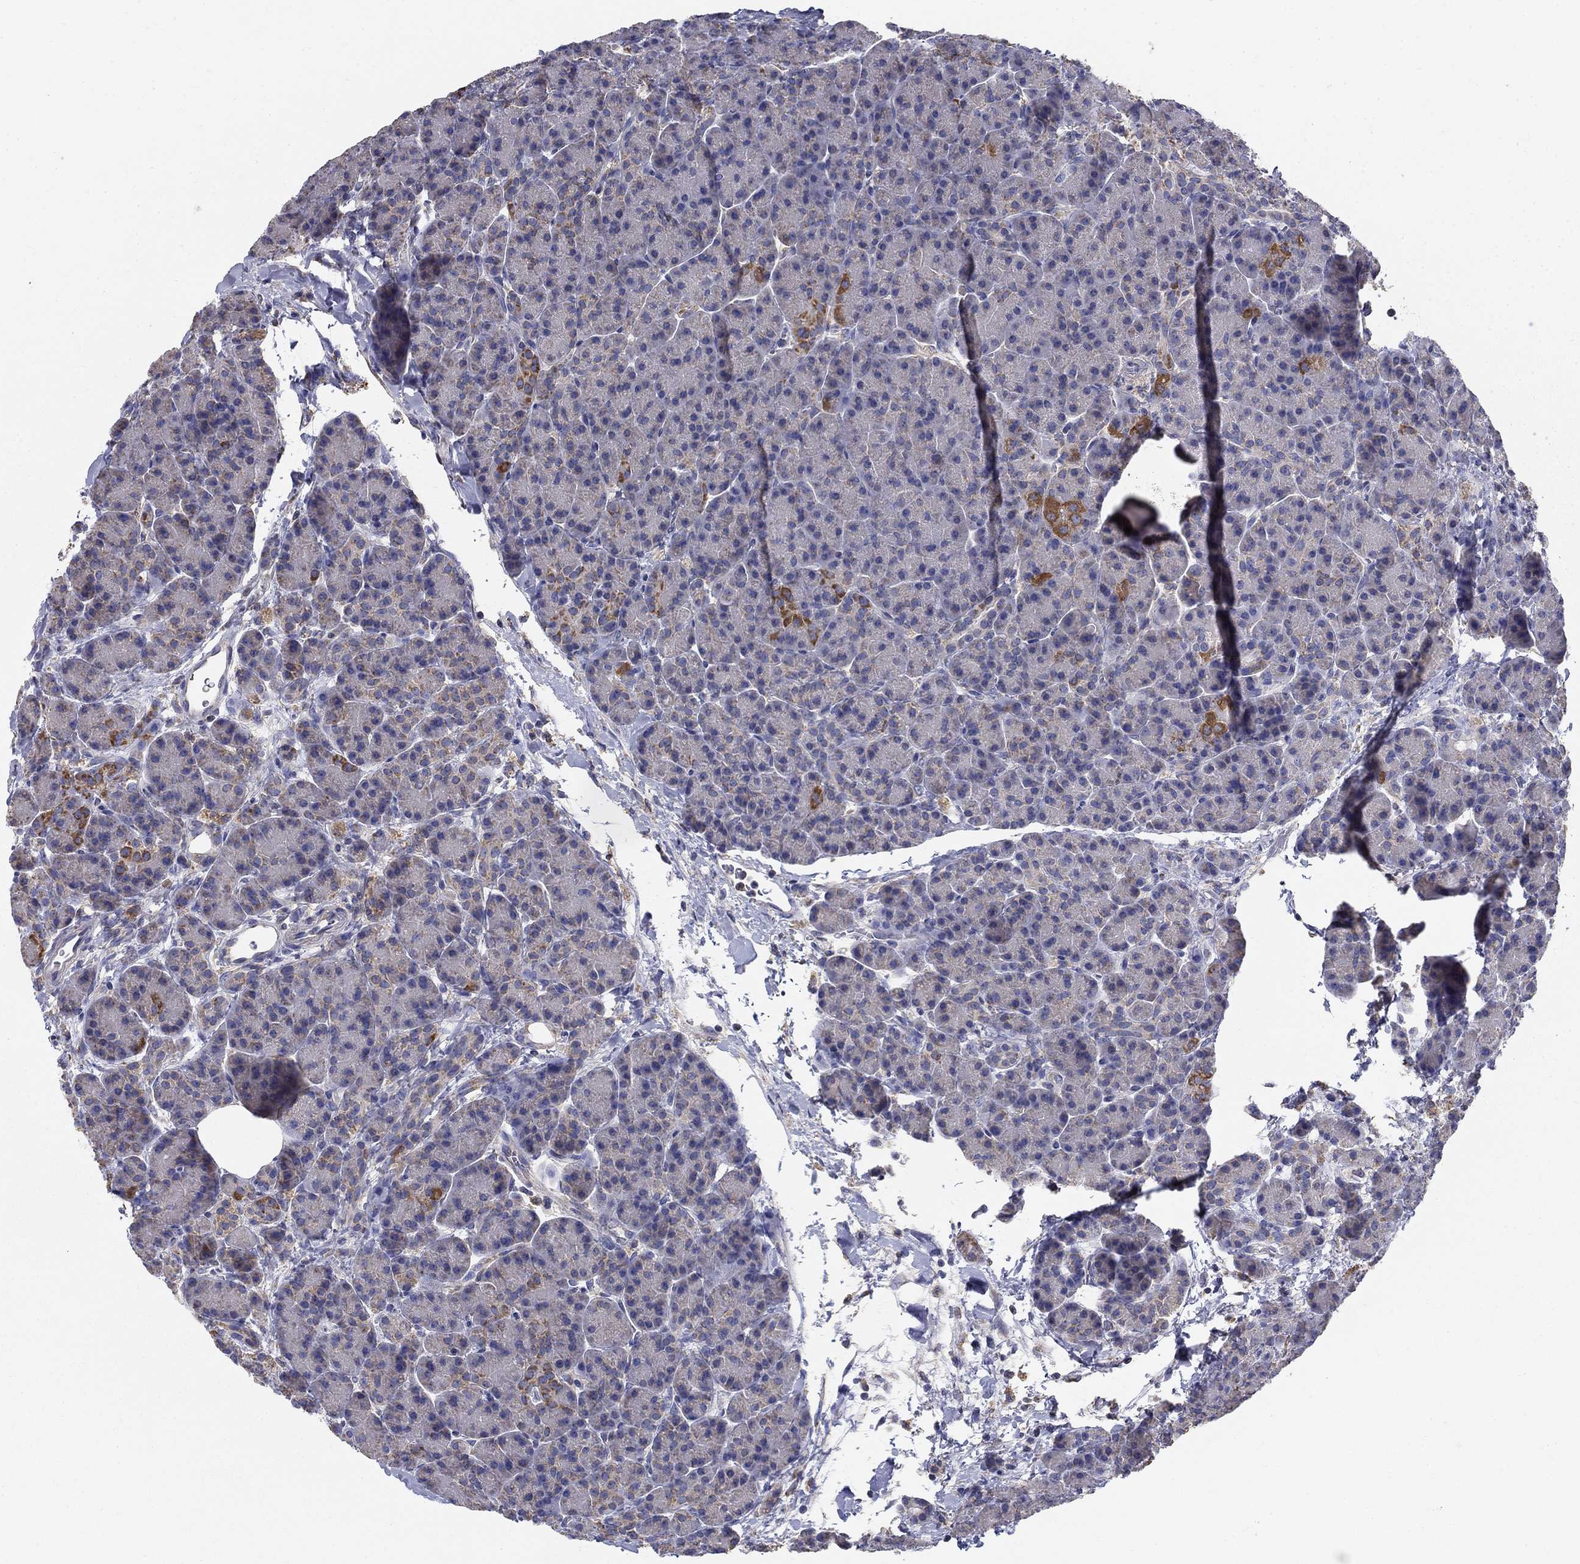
{"staining": {"intensity": "strong", "quantity": "<25%", "location": "cytoplasmic/membranous"}, "tissue": "pancreas", "cell_type": "Exocrine glandular cells", "image_type": "normal", "snomed": [{"axis": "morphology", "description": "Normal tissue, NOS"}, {"axis": "topography", "description": "Pancreas"}], "caption": "A medium amount of strong cytoplasmic/membranous staining is identified in about <25% of exocrine glandular cells in normal pancreas. (IHC, brightfield microscopy, high magnification).", "gene": "NME5", "patient": {"sex": "female", "age": 63}}